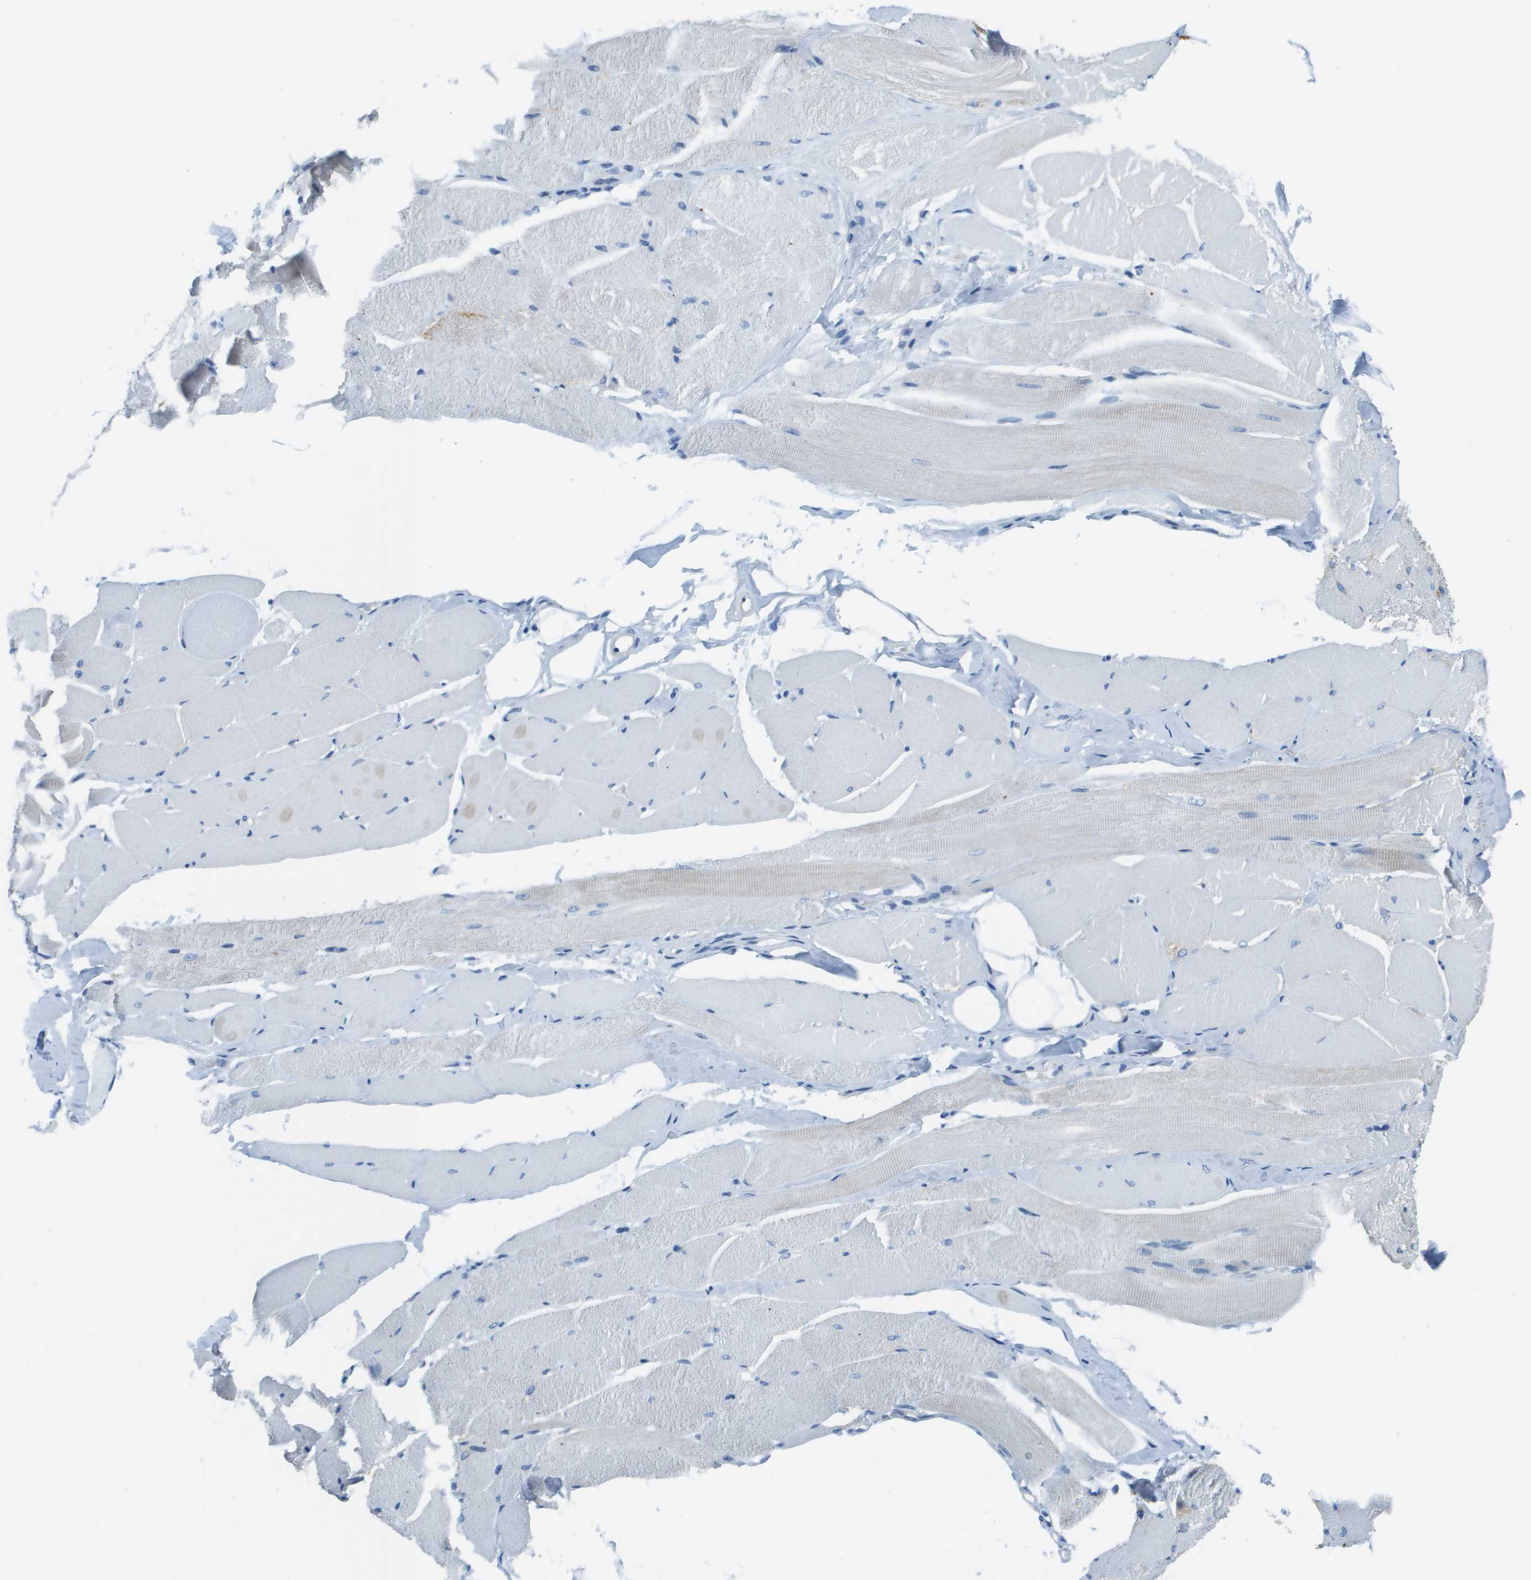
{"staining": {"intensity": "negative", "quantity": "none", "location": "none"}, "tissue": "skeletal muscle", "cell_type": "Myocytes", "image_type": "normal", "snomed": [{"axis": "morphology", "description": "Normal tissue, NOS"}, {"axis": "topography", "description": "Skeletal muscle"}, {"axis": "topography", "description": "Peripheral nerve tissue"}], "caption": "The immunohistochemistry image has no significant positivity in myocytes of skeletal muscle.", "gene": "SDC1", "patient": {"sex": "female", "age": 84}}